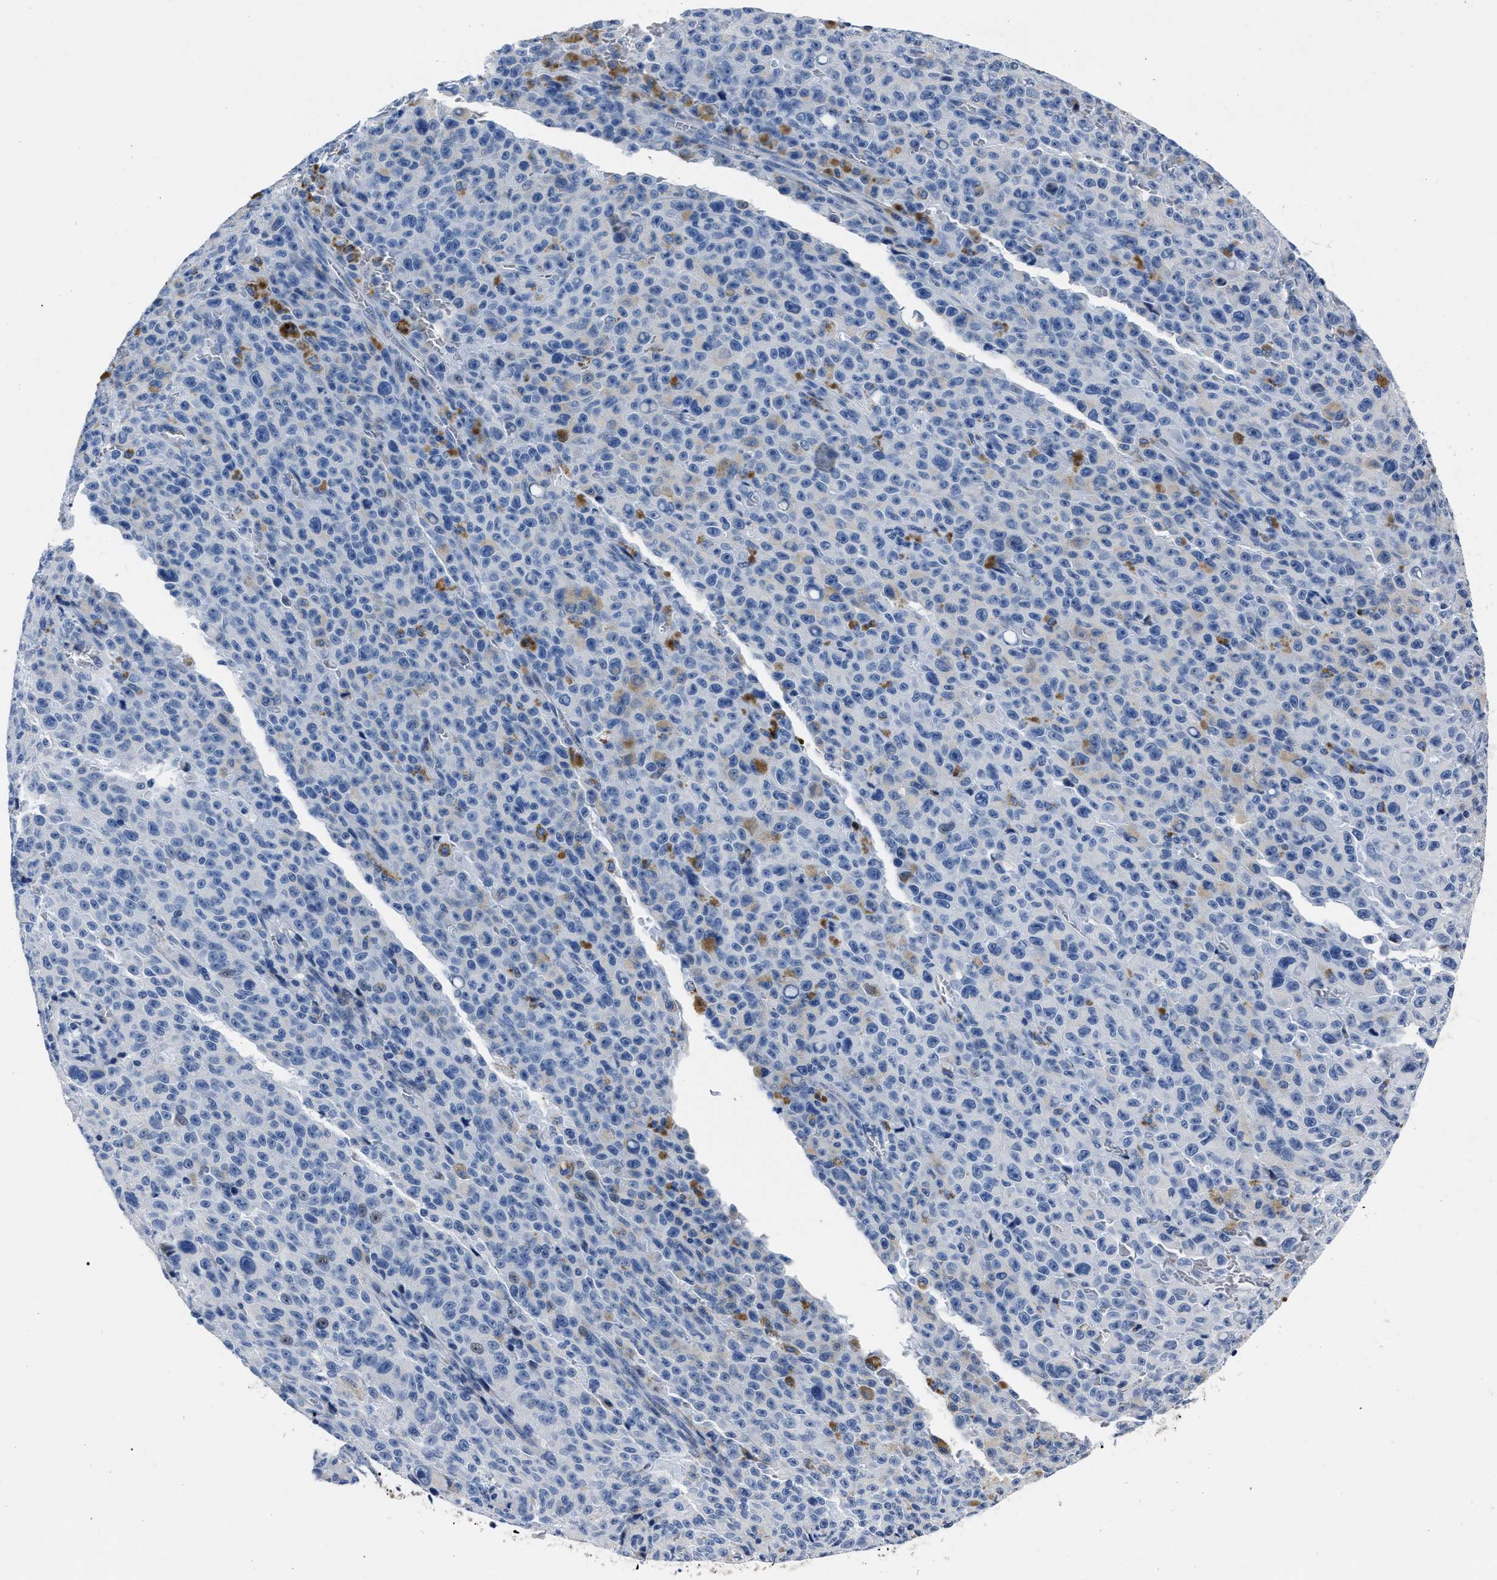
{"staining": {"intensity": "negative", "quantity": "none", "location": "none"}, "tissue": "melanoma", "cell_type": "Tumor cells", "image_type": "cancer", "snomed": [{"axis": "morphology", "description": "Malignant melanoma, NOS"}, {"axis": "topography", "description": "Skin"}], "caption": "The immunohistochemistry image has no significant positivity in tumor cells of melanoma tissue.", "gene": "MOV10L1", "patient": {"sex": "female", "age": 82}}